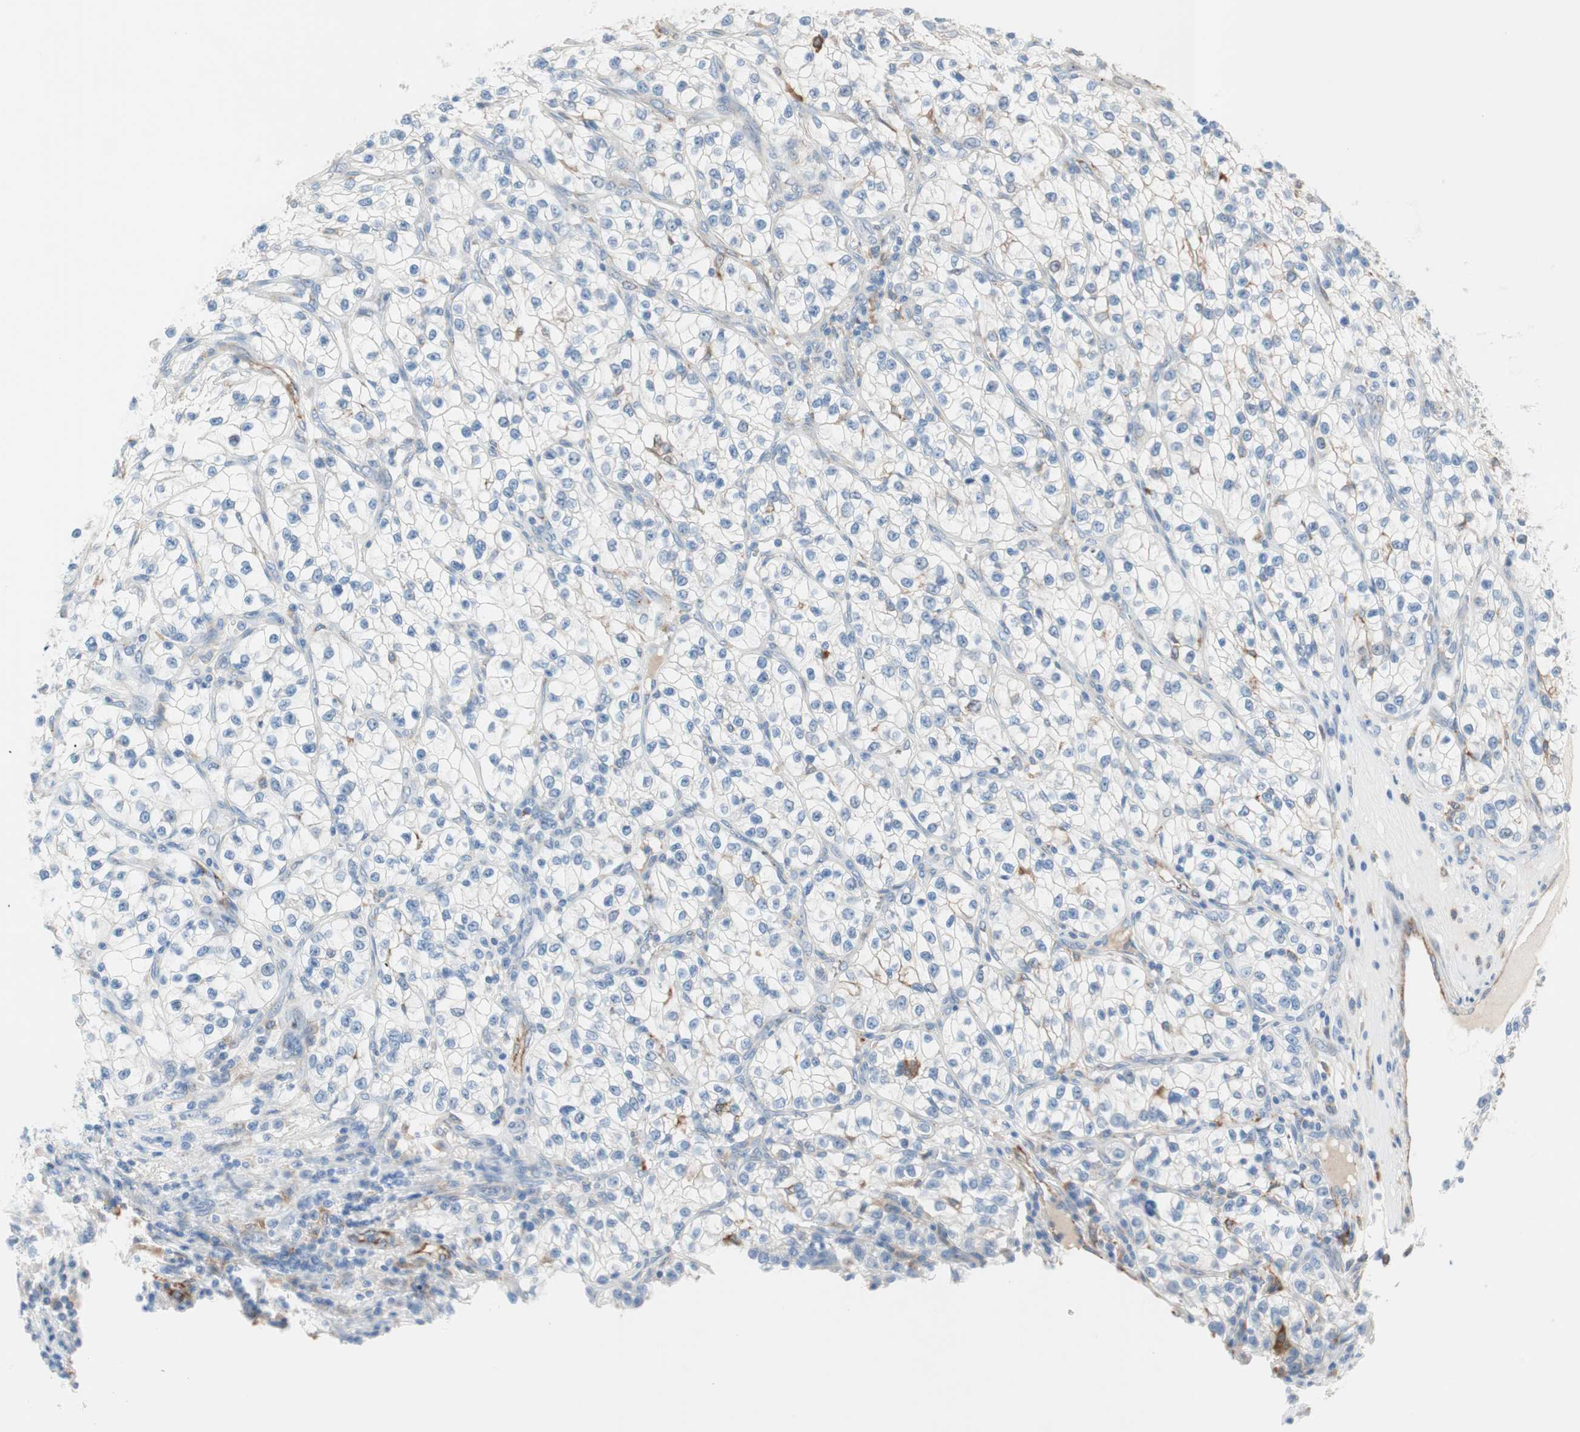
{"staining": {"intensity": "negative", "quantity": "none", "location": "none"}, "tissue": "renal cancer", "cell_type": "Tumor cells", "image_type": "cancer", "snomed": [{"axis": "morphology", "description": "Adenocarcinoma, NOS"}, {"axis": "topography", "description": "Kidney"}], "caption": "Image shows no protein expression in tumor cells of renal cancer tissue. Nuclei are stained in blue.", "gene": "GLUL", "patient": {"sex": "female", "age": 57}}